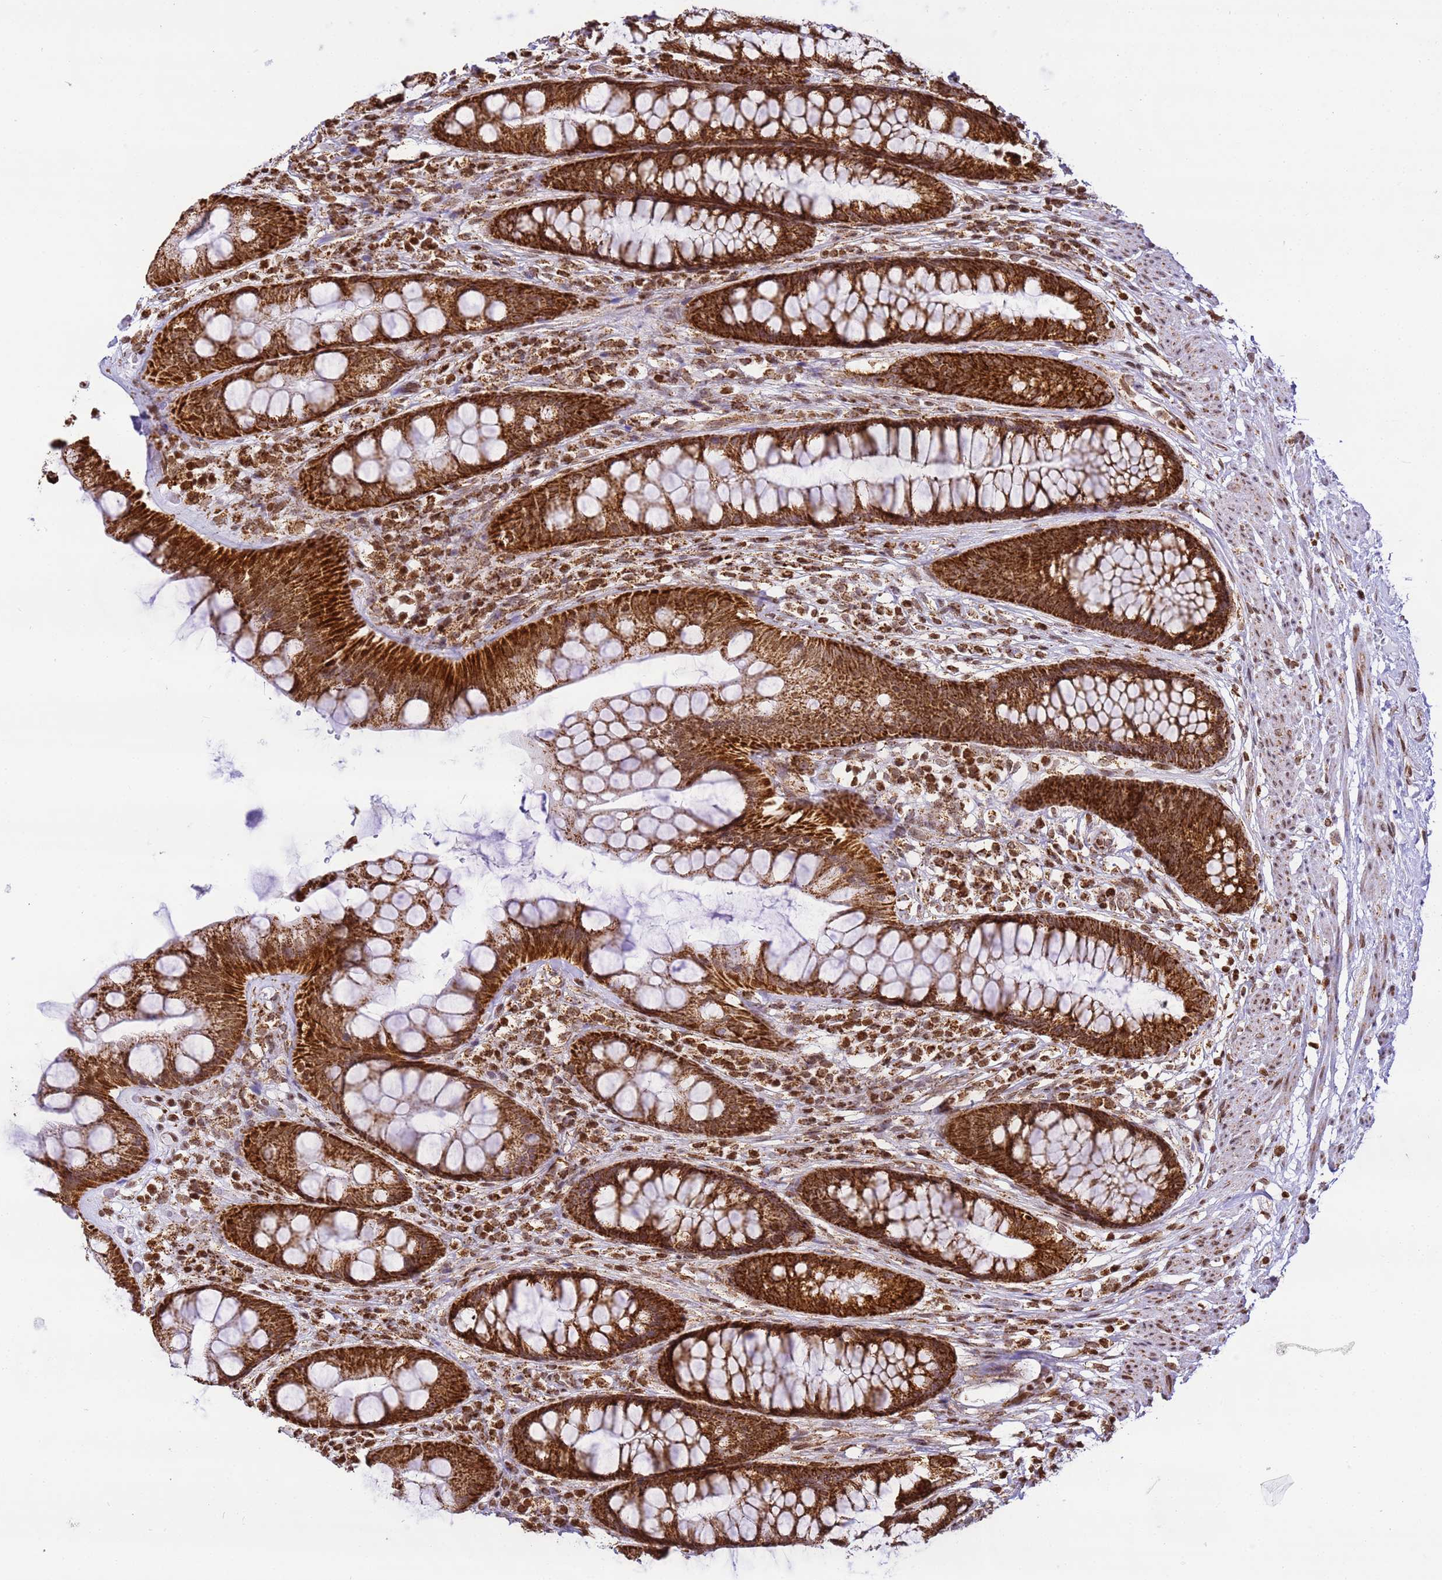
{"staining": {"intensity": "strong", "quantity": ">75%", "location": "cytoplasmic/membranous"}, "tissue": "rectum", "cell_type": "Glandular cells", "image_type": "normal", "snomed": [{"axis": "morphology", "description": "Normal tissue, NOS"}, {"axis": "topography", "description": "Rectum"}], "caption": "Immunohistochemical staining of unremarkable human rectum exhibits high levels of strong cytoplasmic/membranous staining in approximately >75% of glandular cells. The staining was performed using DAB (3,3'-diaminobenzidine) to visualize the protein expression in brown, while the nuclei were stained in blue with hematoxylin (Magnification: 20x).", "gene": "HSPE1", "patient": {"sex": "male", "age": 74}}